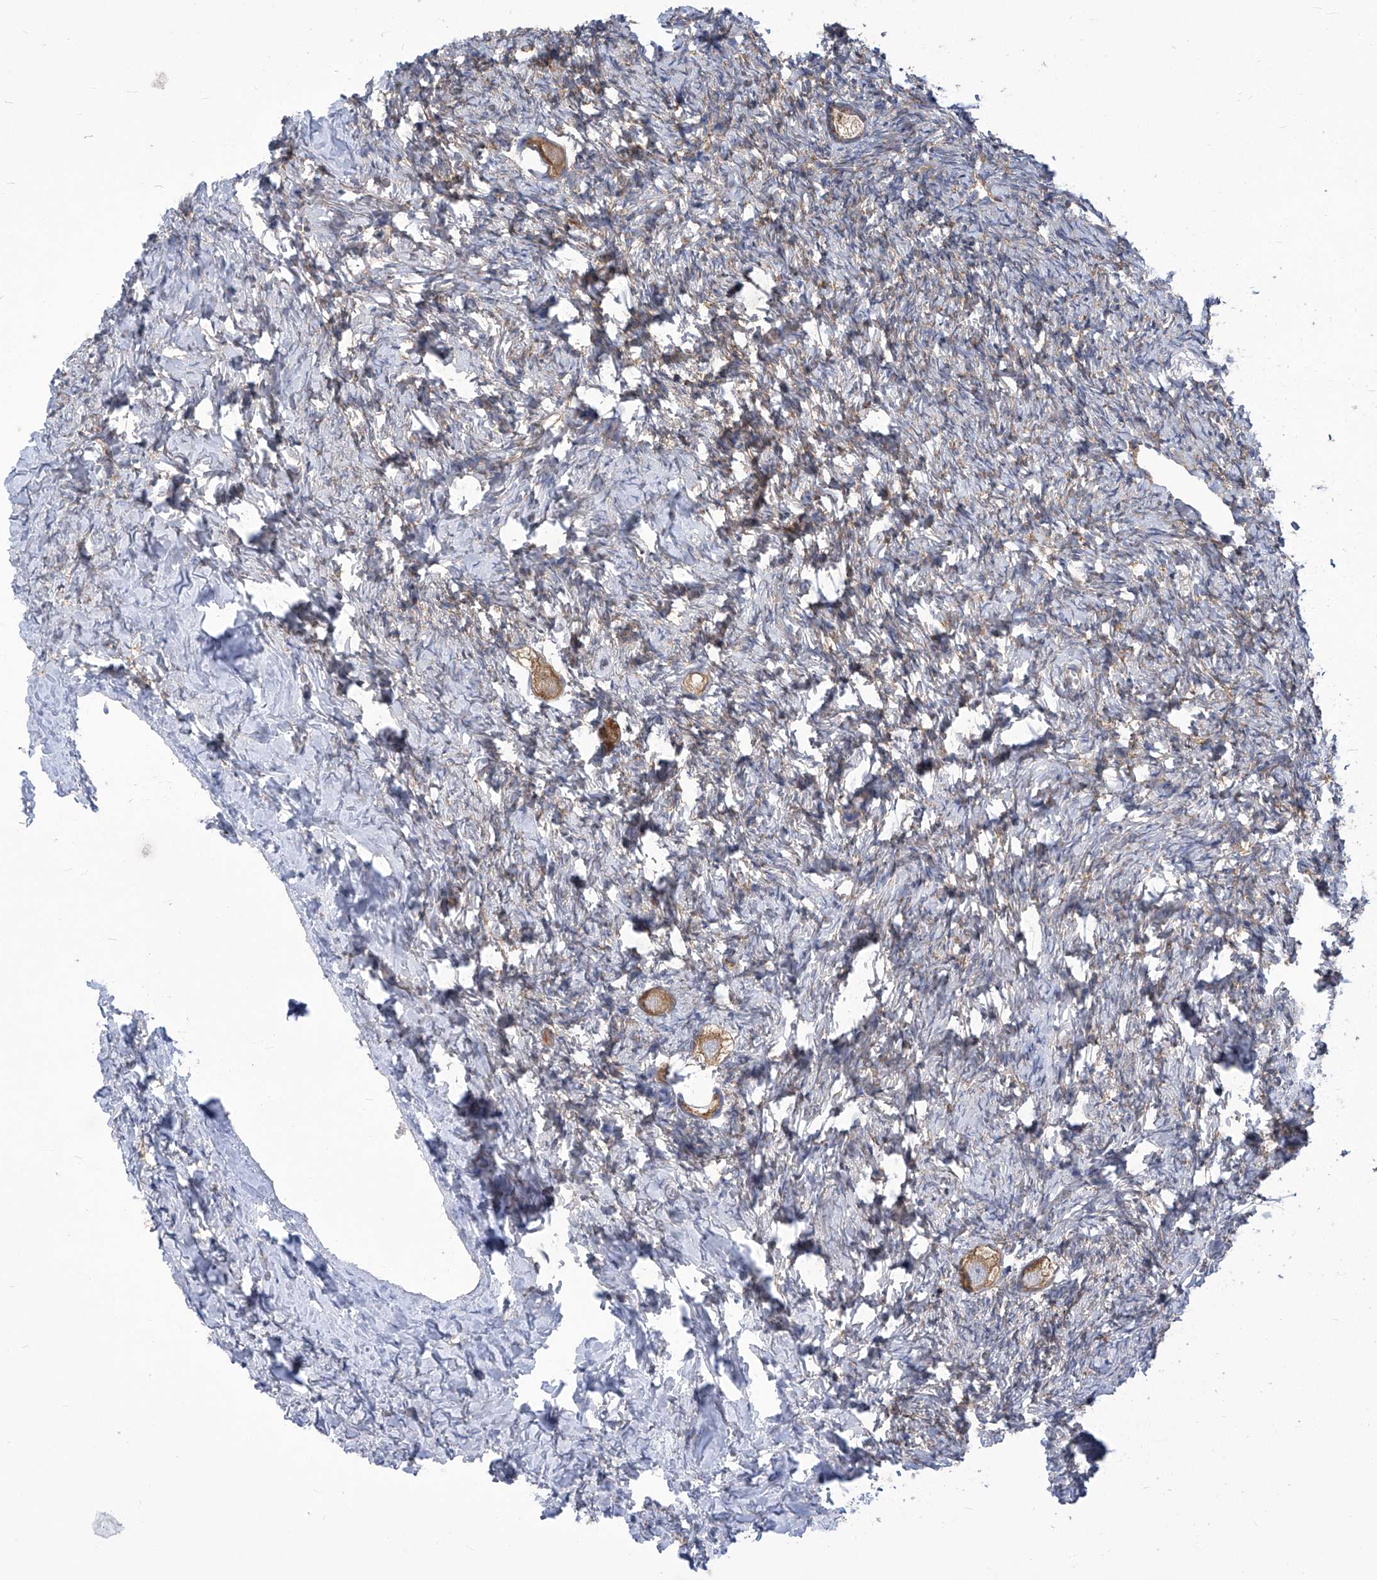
{"staining": {"intensity": "moderate", "quantity": ">75%", "location": "cytoplasmic/membranous"}, "tissue": "ovary", "cell_type": "Follicle cells", "image_type": "normal", "snomed": [{"axis": "morphology", "description": "Normal tissue, NOS"}, {"axis": "topography", "description": "Ovary"}], "caption": "There is medium levels of moderate cytoplasmic/membranous expression in follicle cells of normal ovary, as demonstrated by immunohistochemical staining (brown color).", "gene": "EIF3M", "patient": {"sex": "female", "age": 27}}